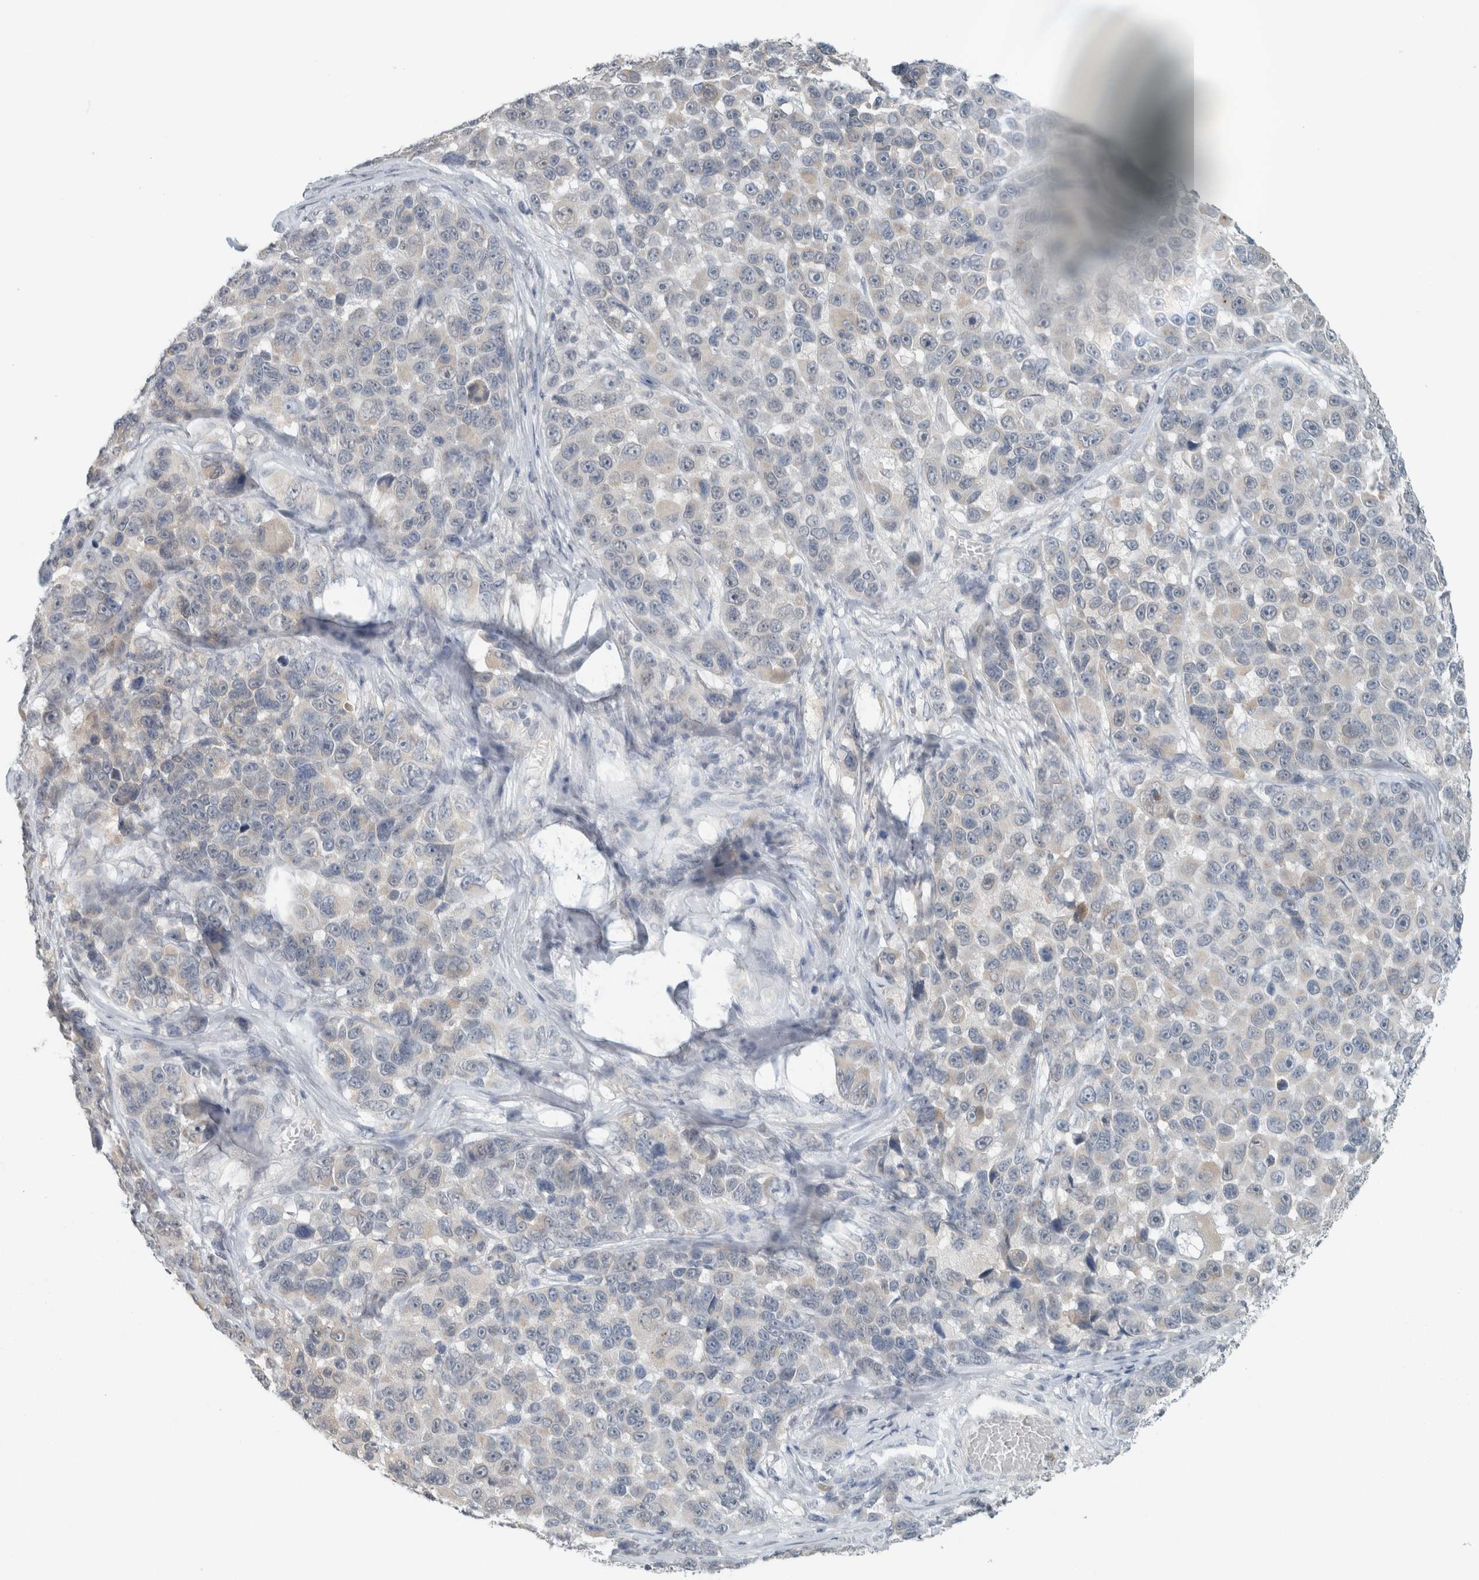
{"staining": {"intensity": "negative", "quantity": "none", "location": "none"}, "tissue": "melanoma", "cell_type": "Tumor cells", "image_type": "cancer", "snomed": [{"axis": "morphology", "description": "Malignant melanoma, NOS"}, {"axis": "topography", "description": "Skin"}], "caption": "Tumor cells show no significant protein staining in melanoma.", "gene": "TRIT1", "patient": {"sex": "male", "age": 53}}